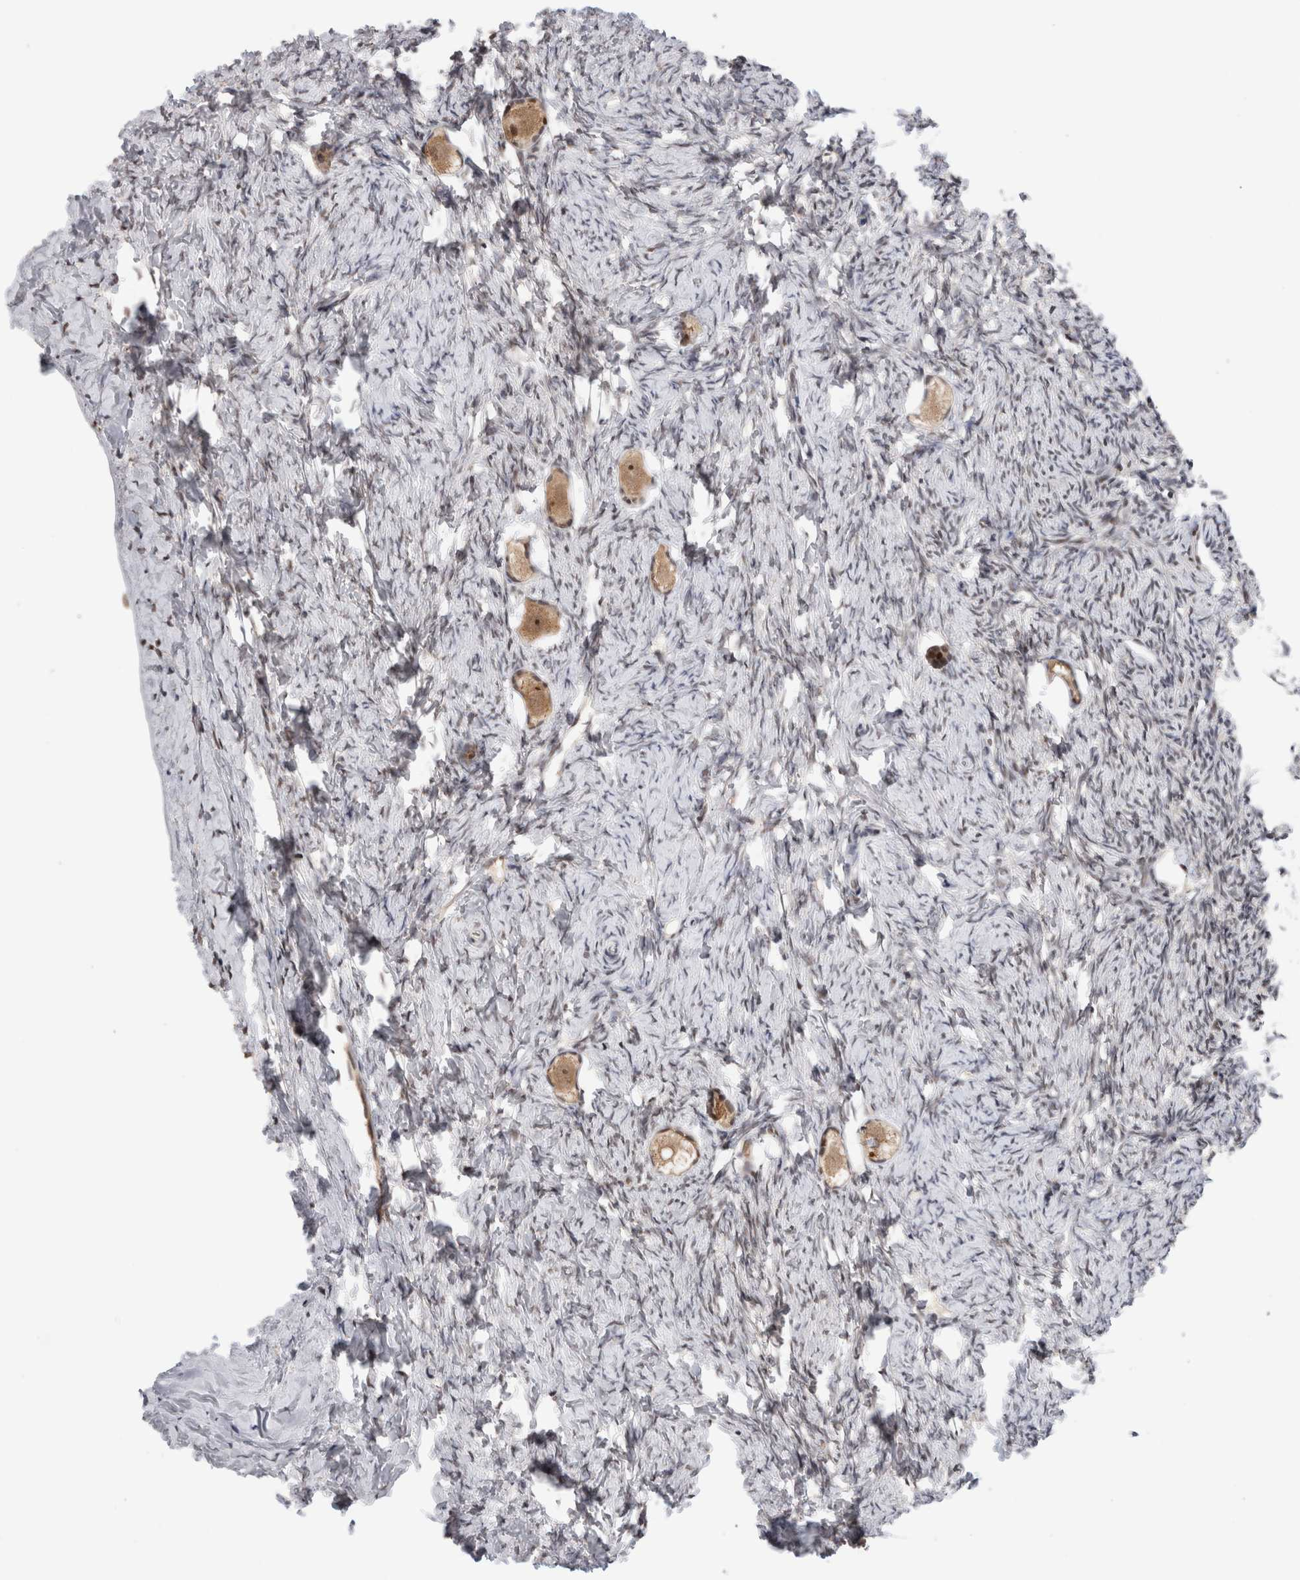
{"staining": {"intensity": "moderate", "quantity": ">75%", "location": "cytoplasmic/membranous,nuclear"}, "tissue": "ovary", "cell_type": "Follicle cells", "image_type": "normal", "snomed": [{"axis": "morphology", "description": "Normal tissue, NOS"}, {"axis": "topography", "description": "Ovary"}], "caption": "Protein analysis of unremarkable ovary displays moderate cytoplasmic/membranous,nuclear positivity in about >75% of follicle cells.", "gene": "ZNF521", "patient": {"sex": "female", "age": 27}}